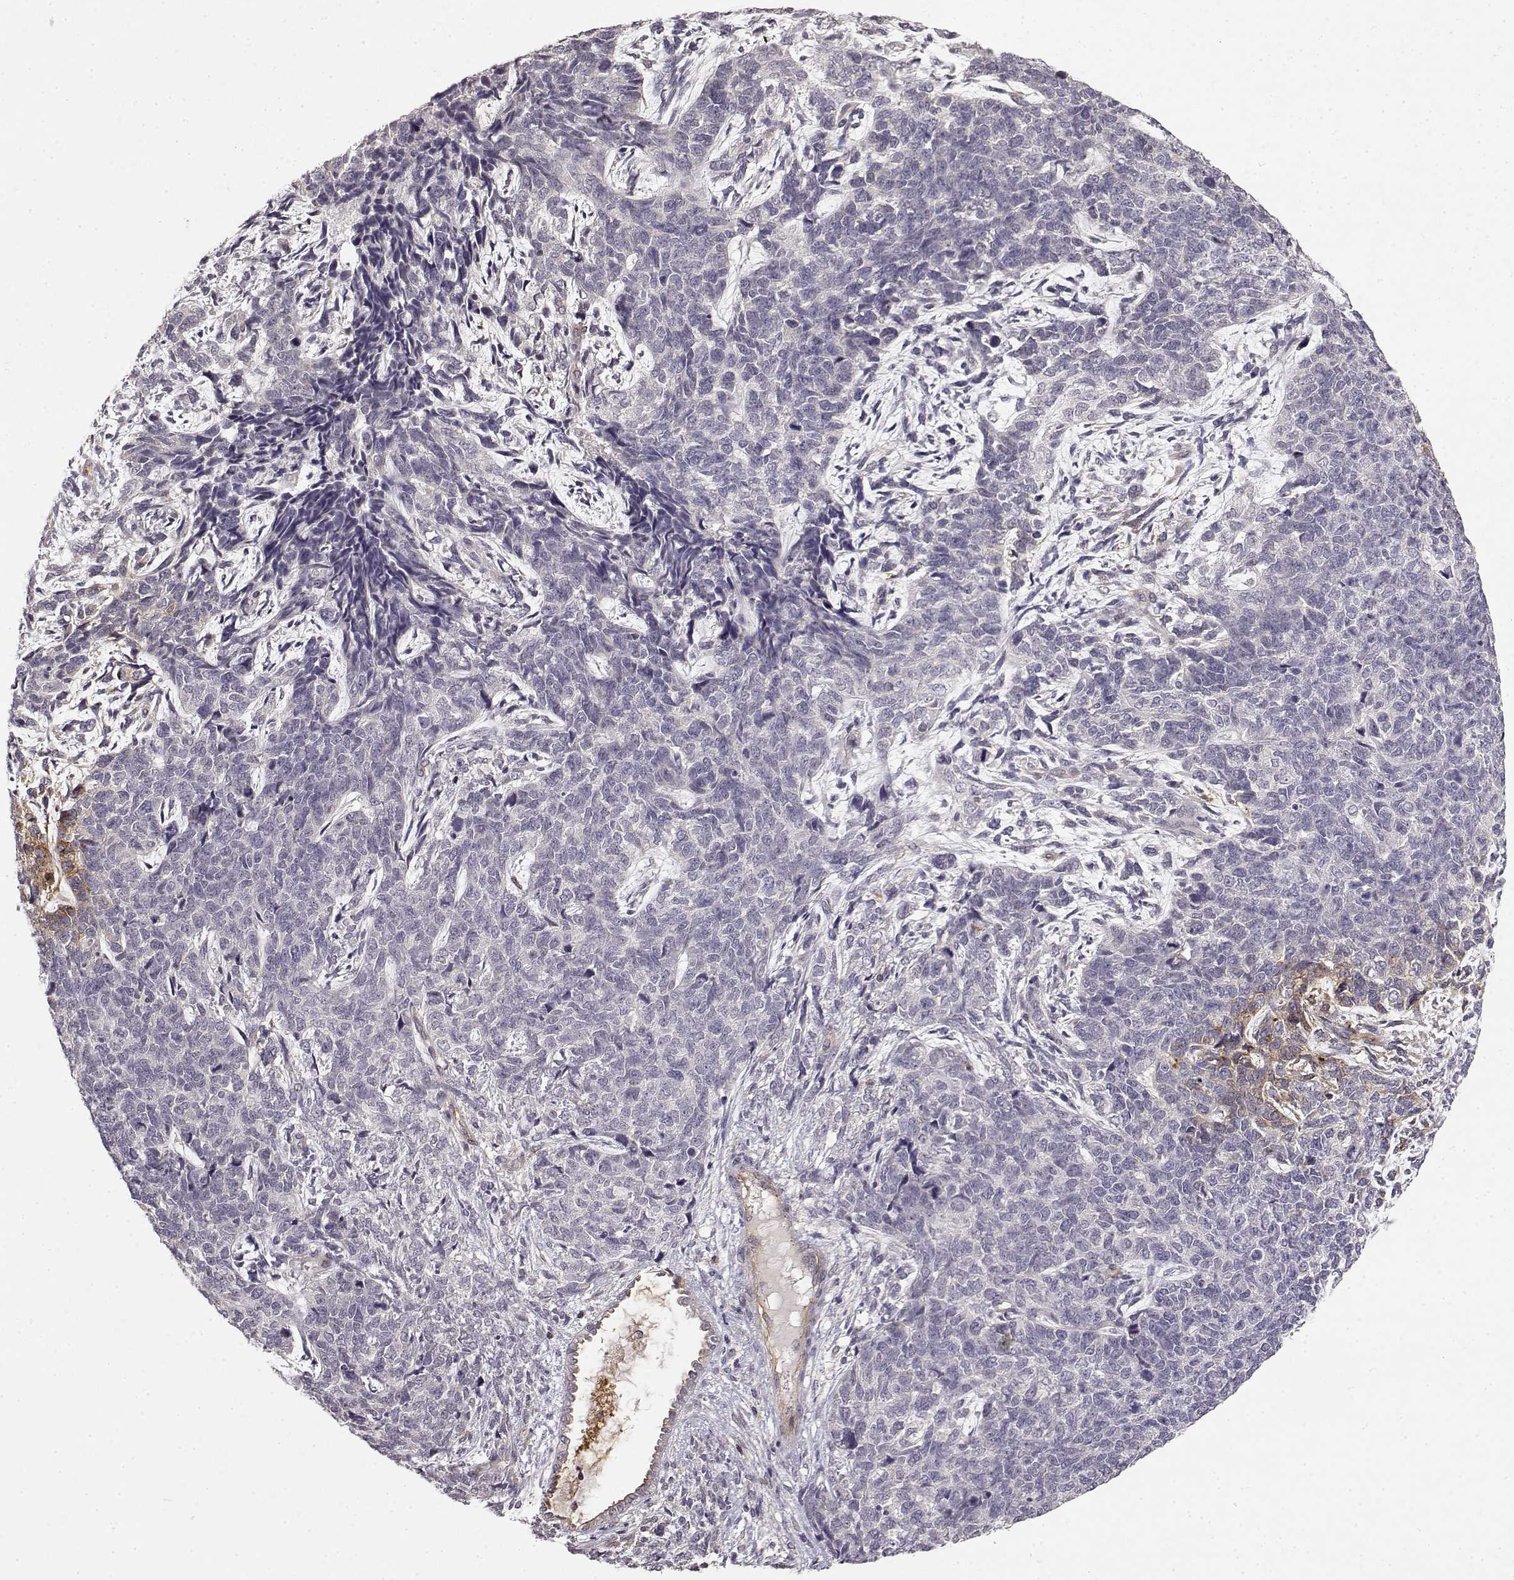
{"staining": {"intensity": "negative", "quantity": "none", "location": "none"}, "tissue": "cervical cancer", "cell_type": "Tumor cells", "image_type": "cancer", "snomed": [{"axis": "morphology", "description": "Squamous cell carcinoma, NOS"}, {"axis": "topography", "description": "Cervix"}], "caption": "Tumor cells show no significant protein expression in cervical cancer.", "gene": "IFITM1", "patient": {"sex": "female", "age": 63}}